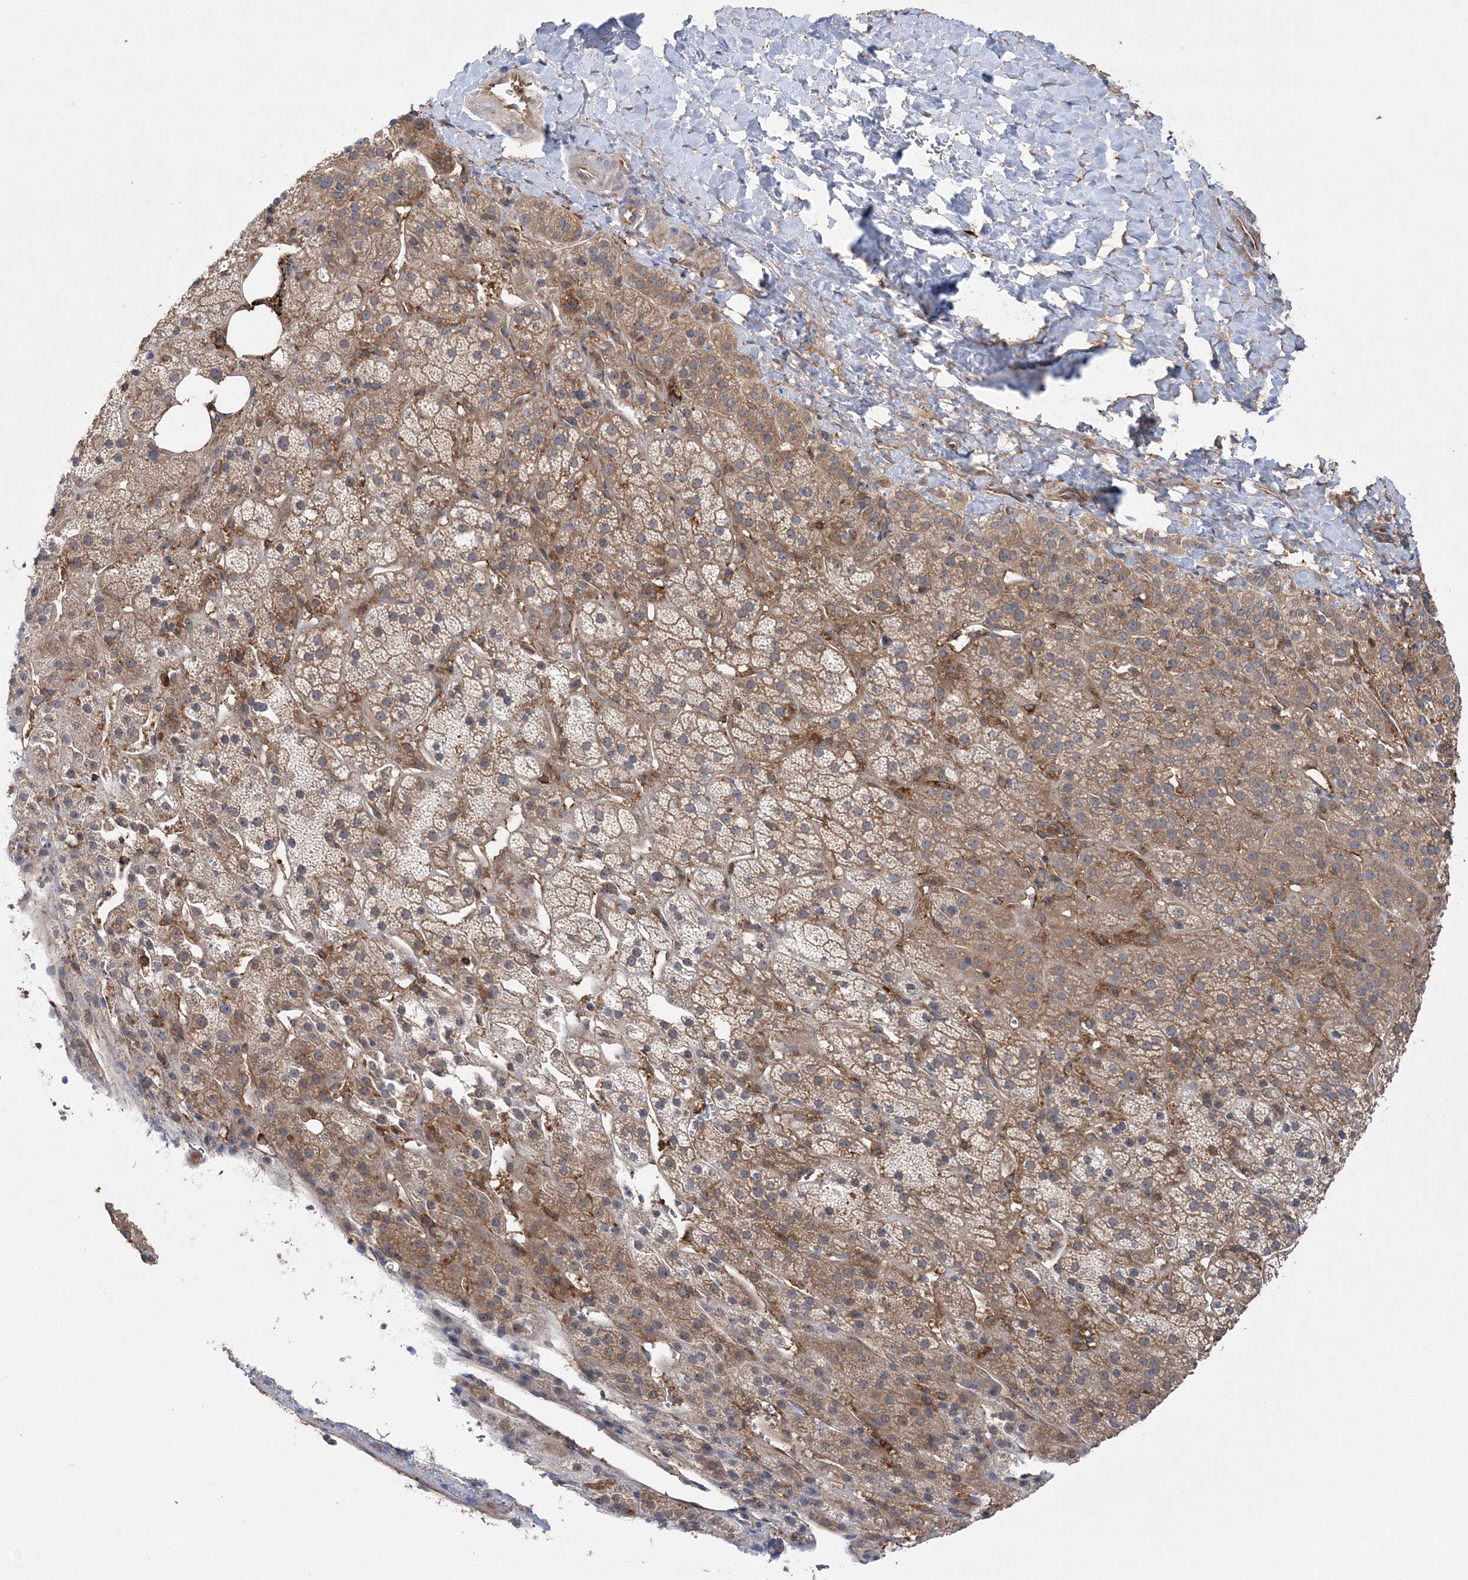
{"staining": {"intensity": "moderate", "quantity": "25%-75%", "location": "cytoplasmic/membranous"}, "tissue": "adrenal gland", "cell_type": "Glandular cells", "image_type": "normal", "snomed": [{"axis": "morphology", "description": "Normal tissue, NOS"}, {"axis": "topography", "description": "Adrenal gland"}], "caption": "Immunohistochemical staining of unremarkable adrenal gland exhibits moderate cytoplasmic/membranous protein positivity in about 25%-75% of glandular cells.", "gene": "ACAP2", "patient": {"sex": "female", "age": 57}}